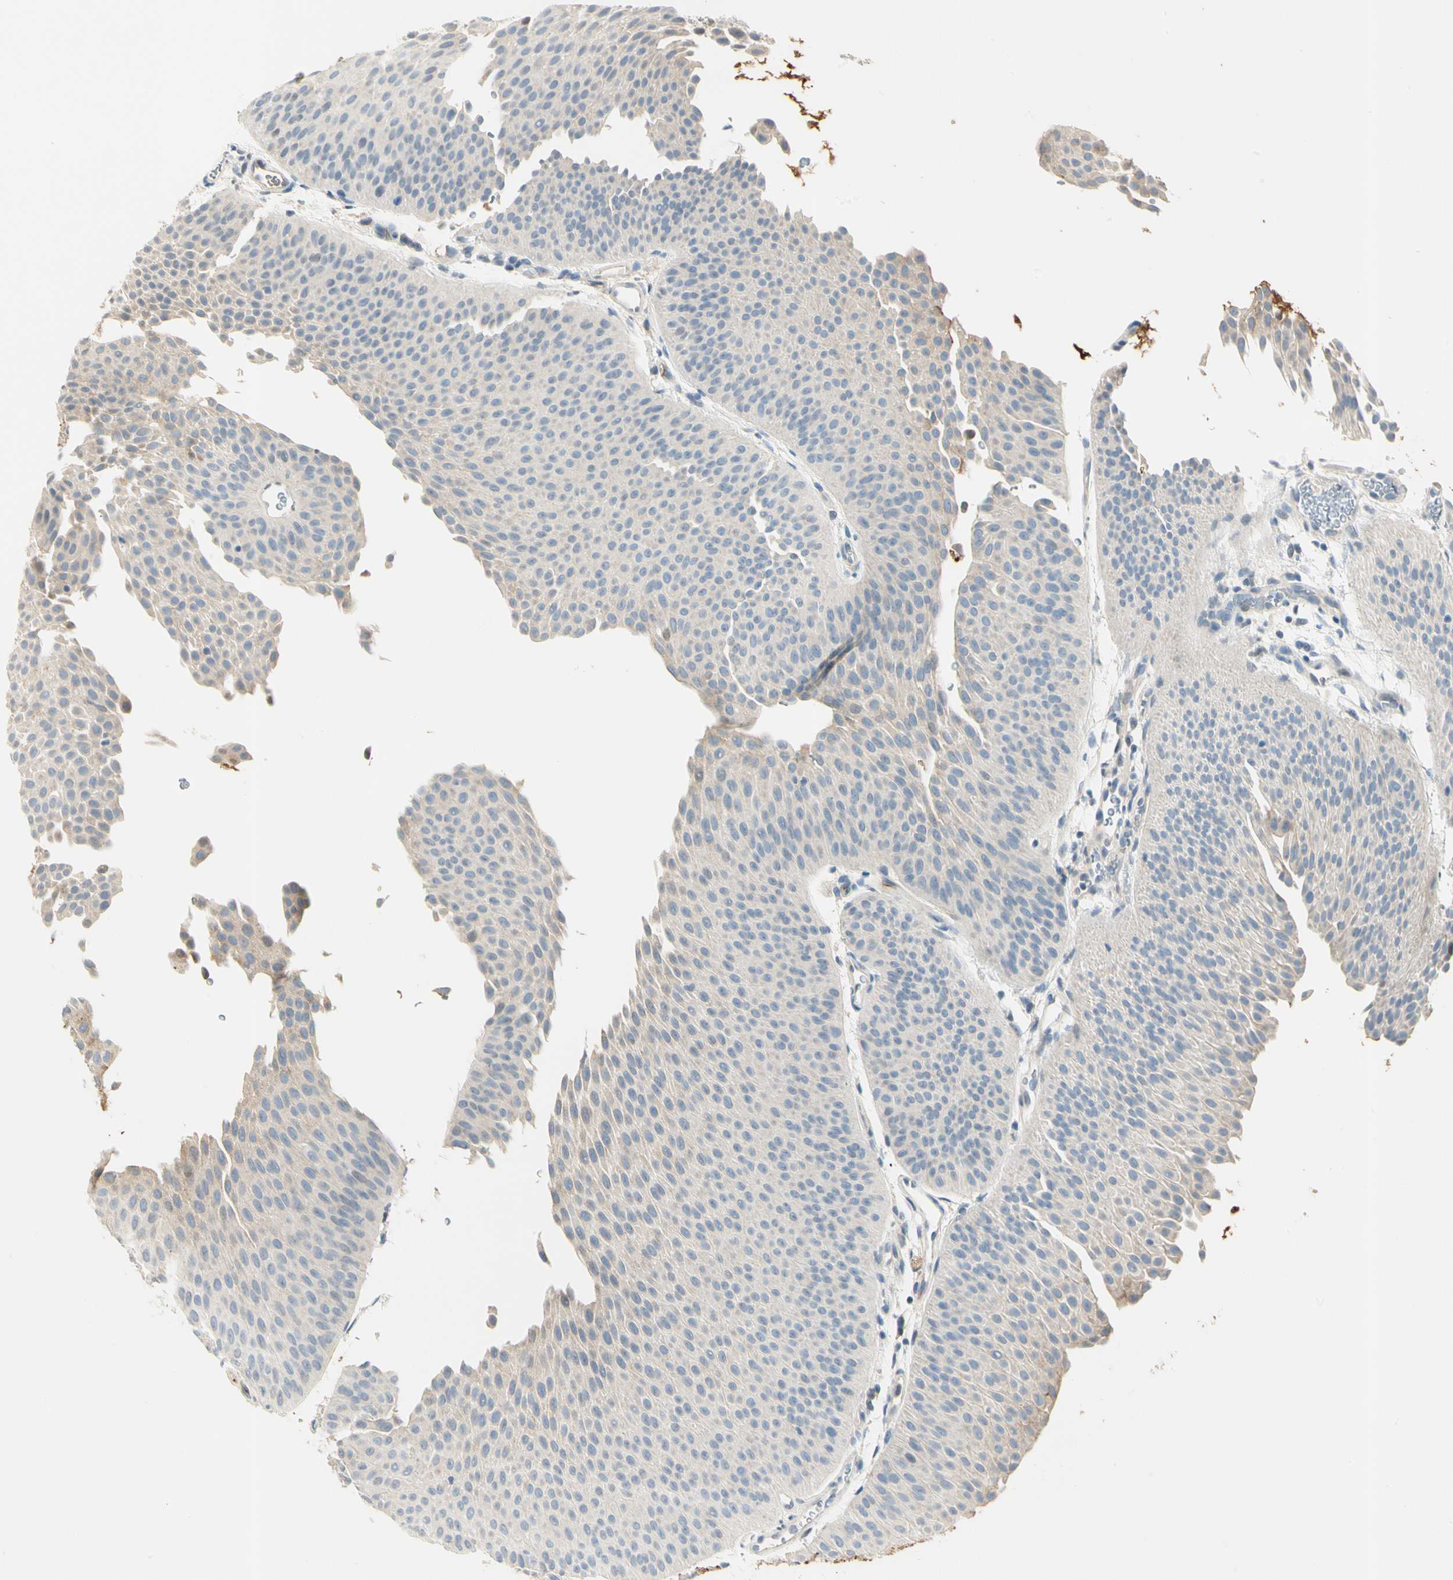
{"staining": {"intensity": "weak", "quantity": ">75%", "location": "cytoplasmic/membranous"}, "tissue": "urothelial cancer", "cell_type": "Tumor cells", "image_type": "cancer", "snomed": [{"axis": "morphology", "description": "Urothelial carcinoma, Low grade"}, {"axis": "topography", "description": "Urinary bladder"}], "caption": "Low-grade urothelial carcinoma stained with a brown dye exhibits weak cytoplasmic/membranous positive staining in approximately >75% of tumor cells.", "gene": "LAMB3", "patient": {"sex": "female", "age": 60}}